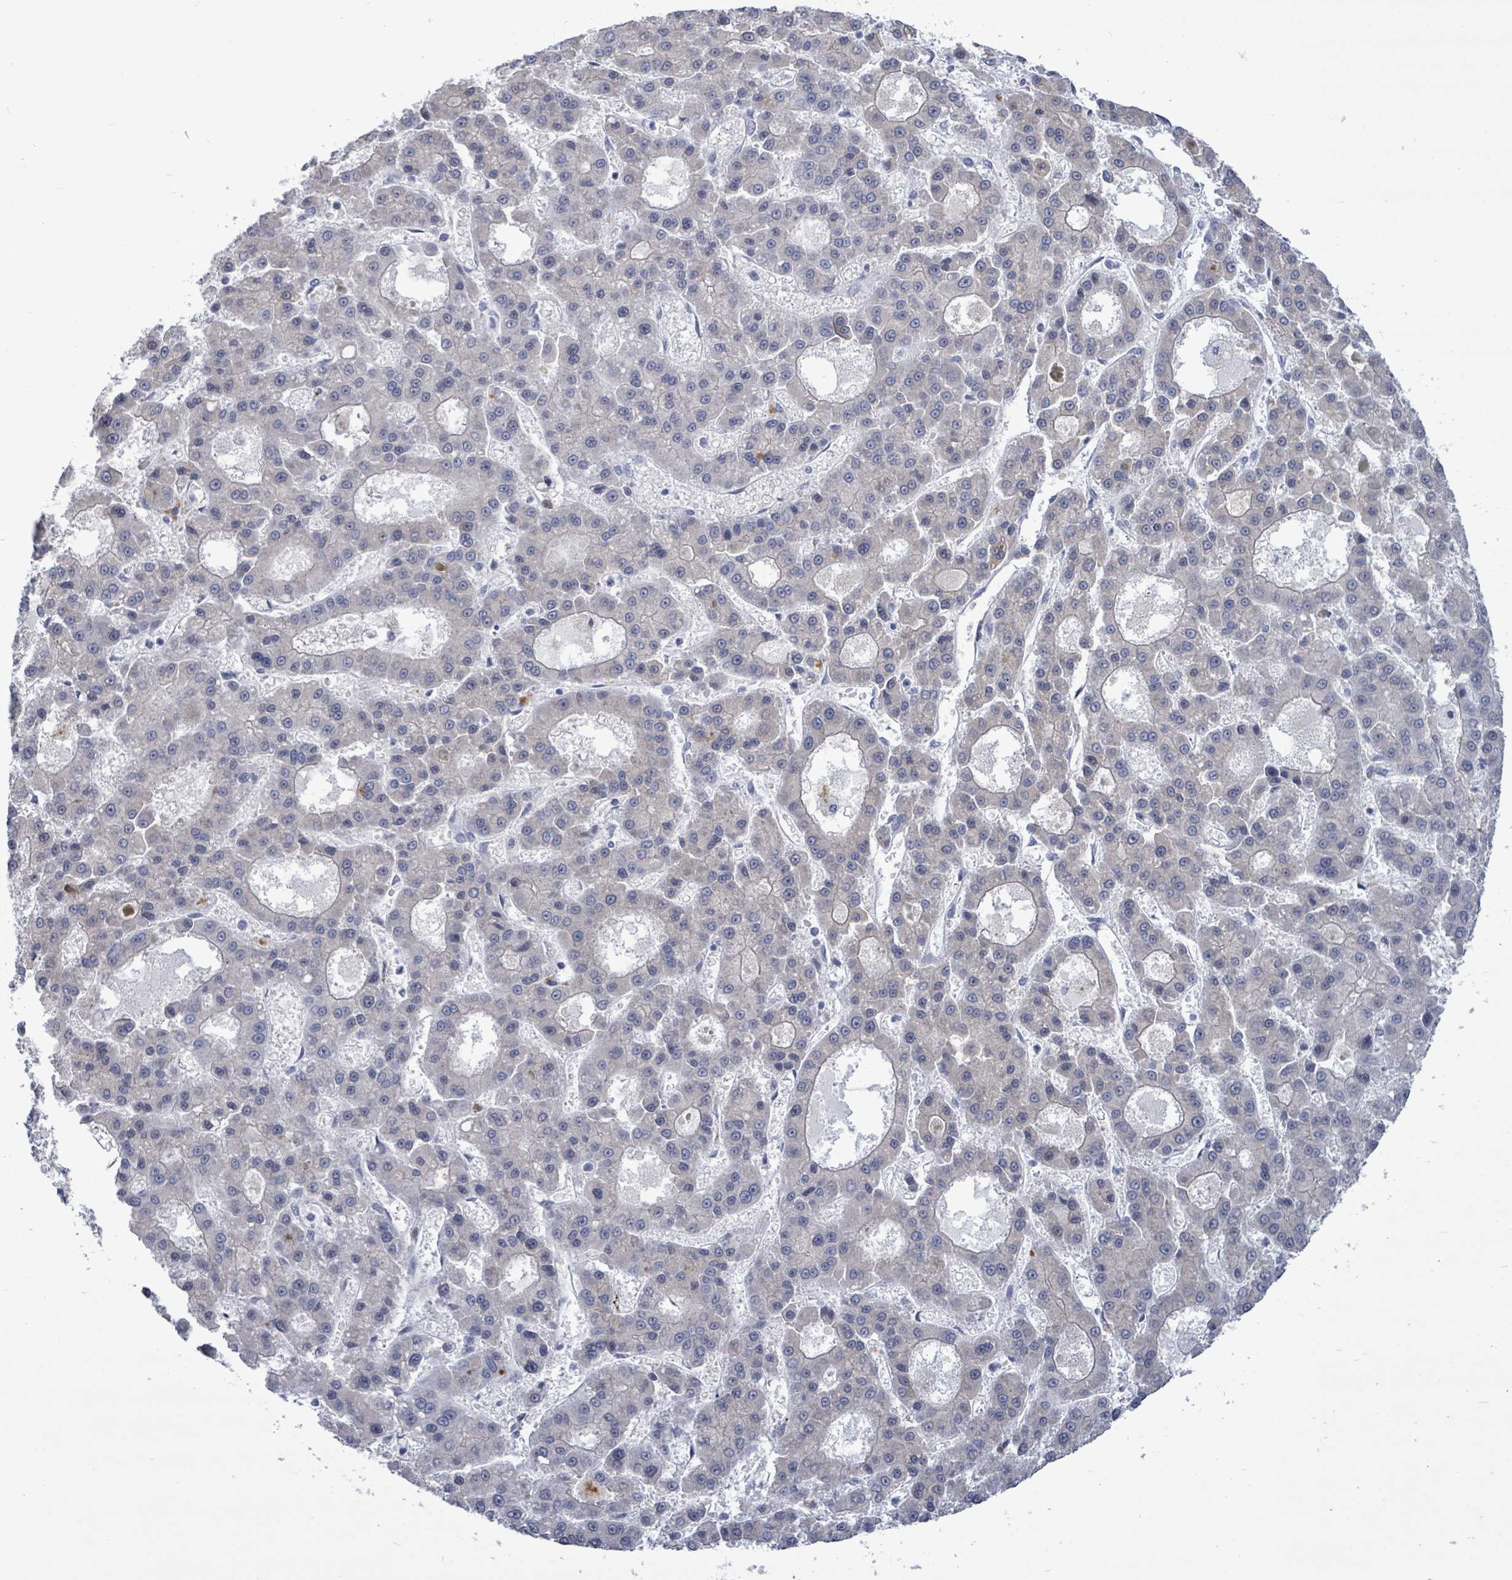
{"staining": {"intensity": "negative", "quantity": "none", "location": "none"}, "tissue": "liver cancer", "cell_type": "Tumor cells", "image_type": "cancer", "snomed": [{"axis": "morphology", "description": "Carcinoma, Hepatocellular, NOS"}, {"axis": "topography", "description": "Liver"}], "caption": "This photomicrograph is of hepatocellular carcinoma (liver) stained with immunohistochemistry (IHC) to label a protein in brown with the nuclei are counter-stained blue. There is no positivity in tumor cells.", "gene": "CT45A5", "patient": {"sex": "male", "age": 70}}